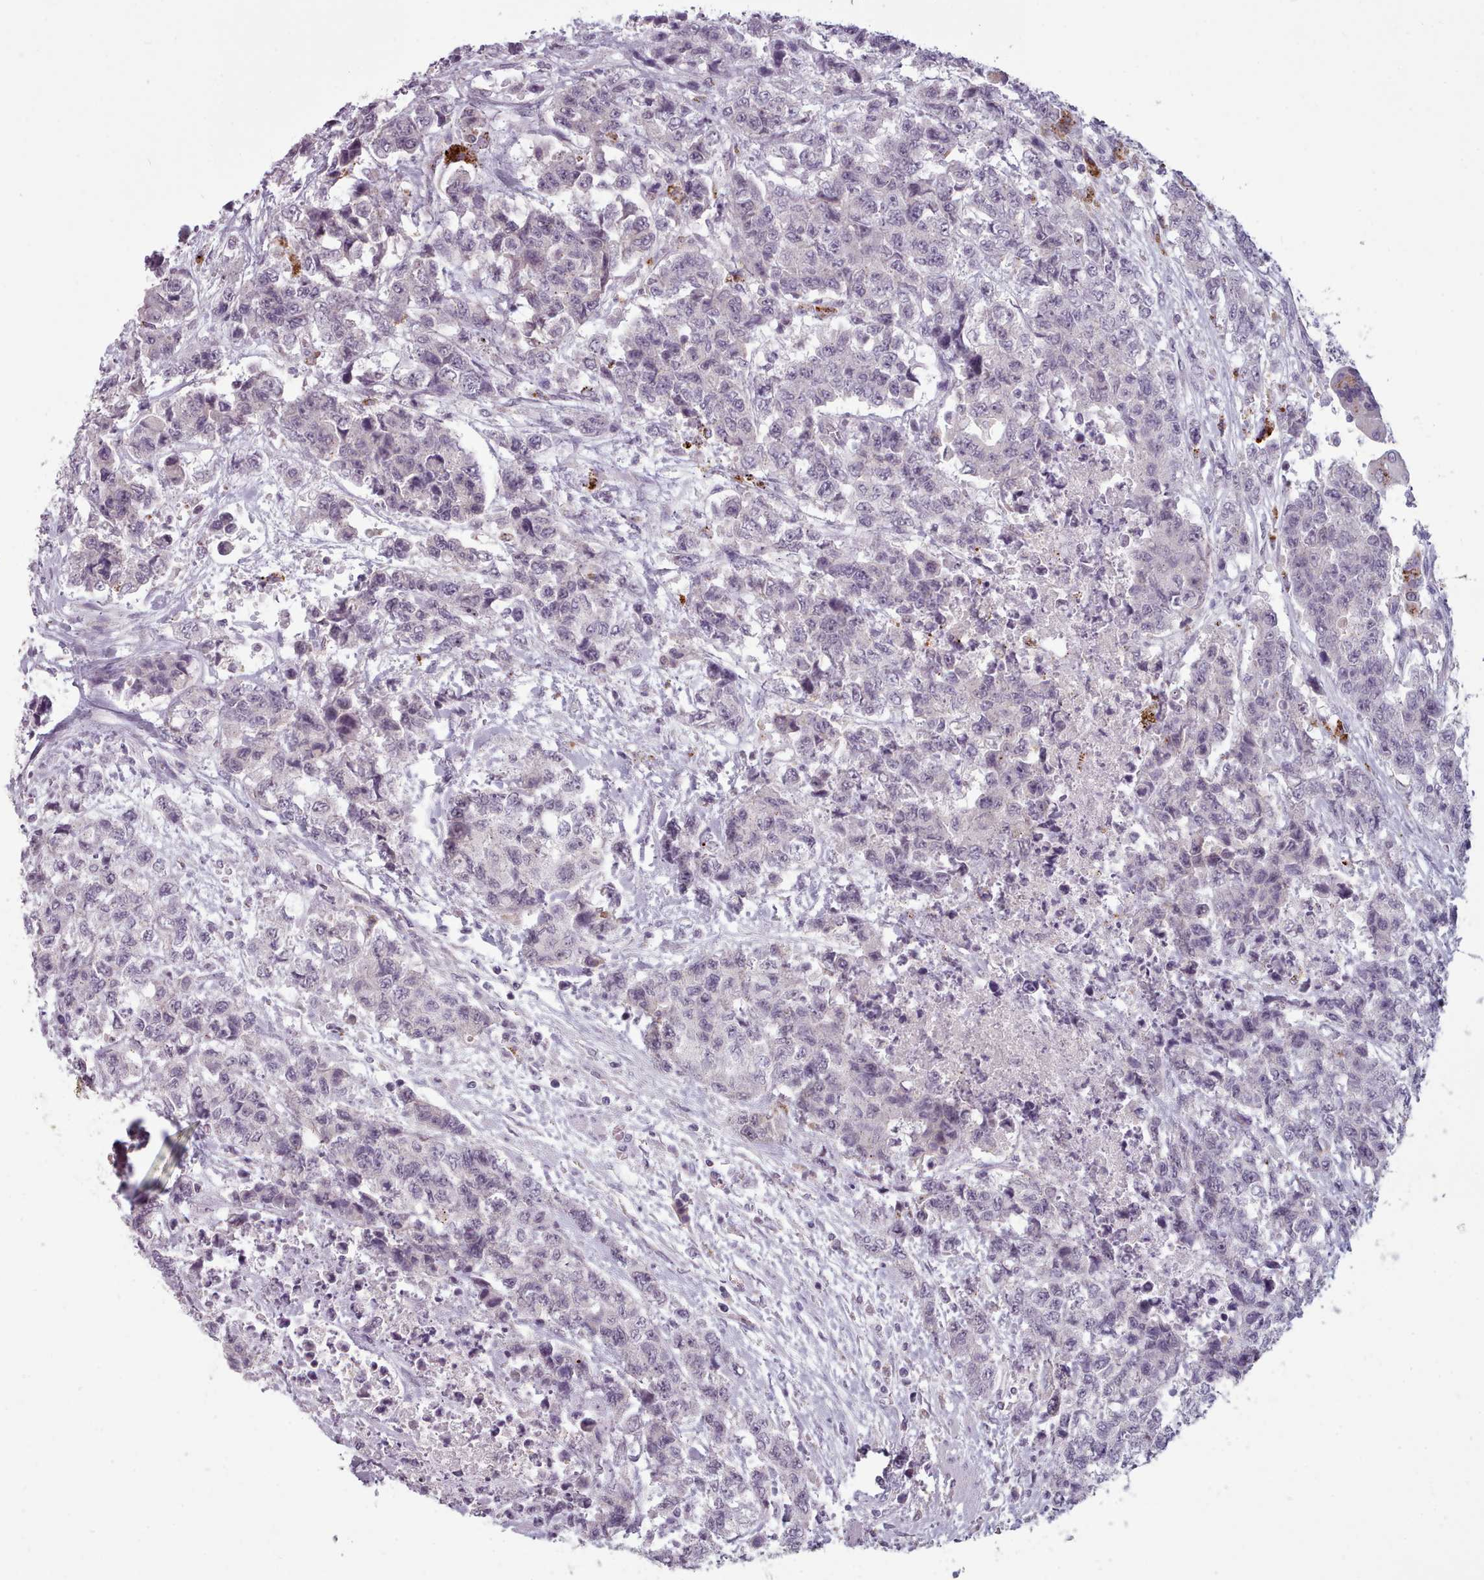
{"staining": {"intensity": "negative", "quantity": "none", "location": "none"}, "tissue": "urothelial cancer", "cell_type": "Tumor cells", "image_type": "cancer", "snomed": [{"axis": "morphology", "description": "Urothelial carcinoma, High grade"}, {"axis": "topography", "description": "Urinary bladder"}], "caption": "DAB immunohistochemical staining of human high-grade urothelial carcinoma demonstrates no significant expression in tumor cells. (DAB (3,3'-diaminobenzidine) immunohistochemistry with hematoxylin counter stain).", "gene": "PBX4", "patient": {"sex": "female", "age": 78}}